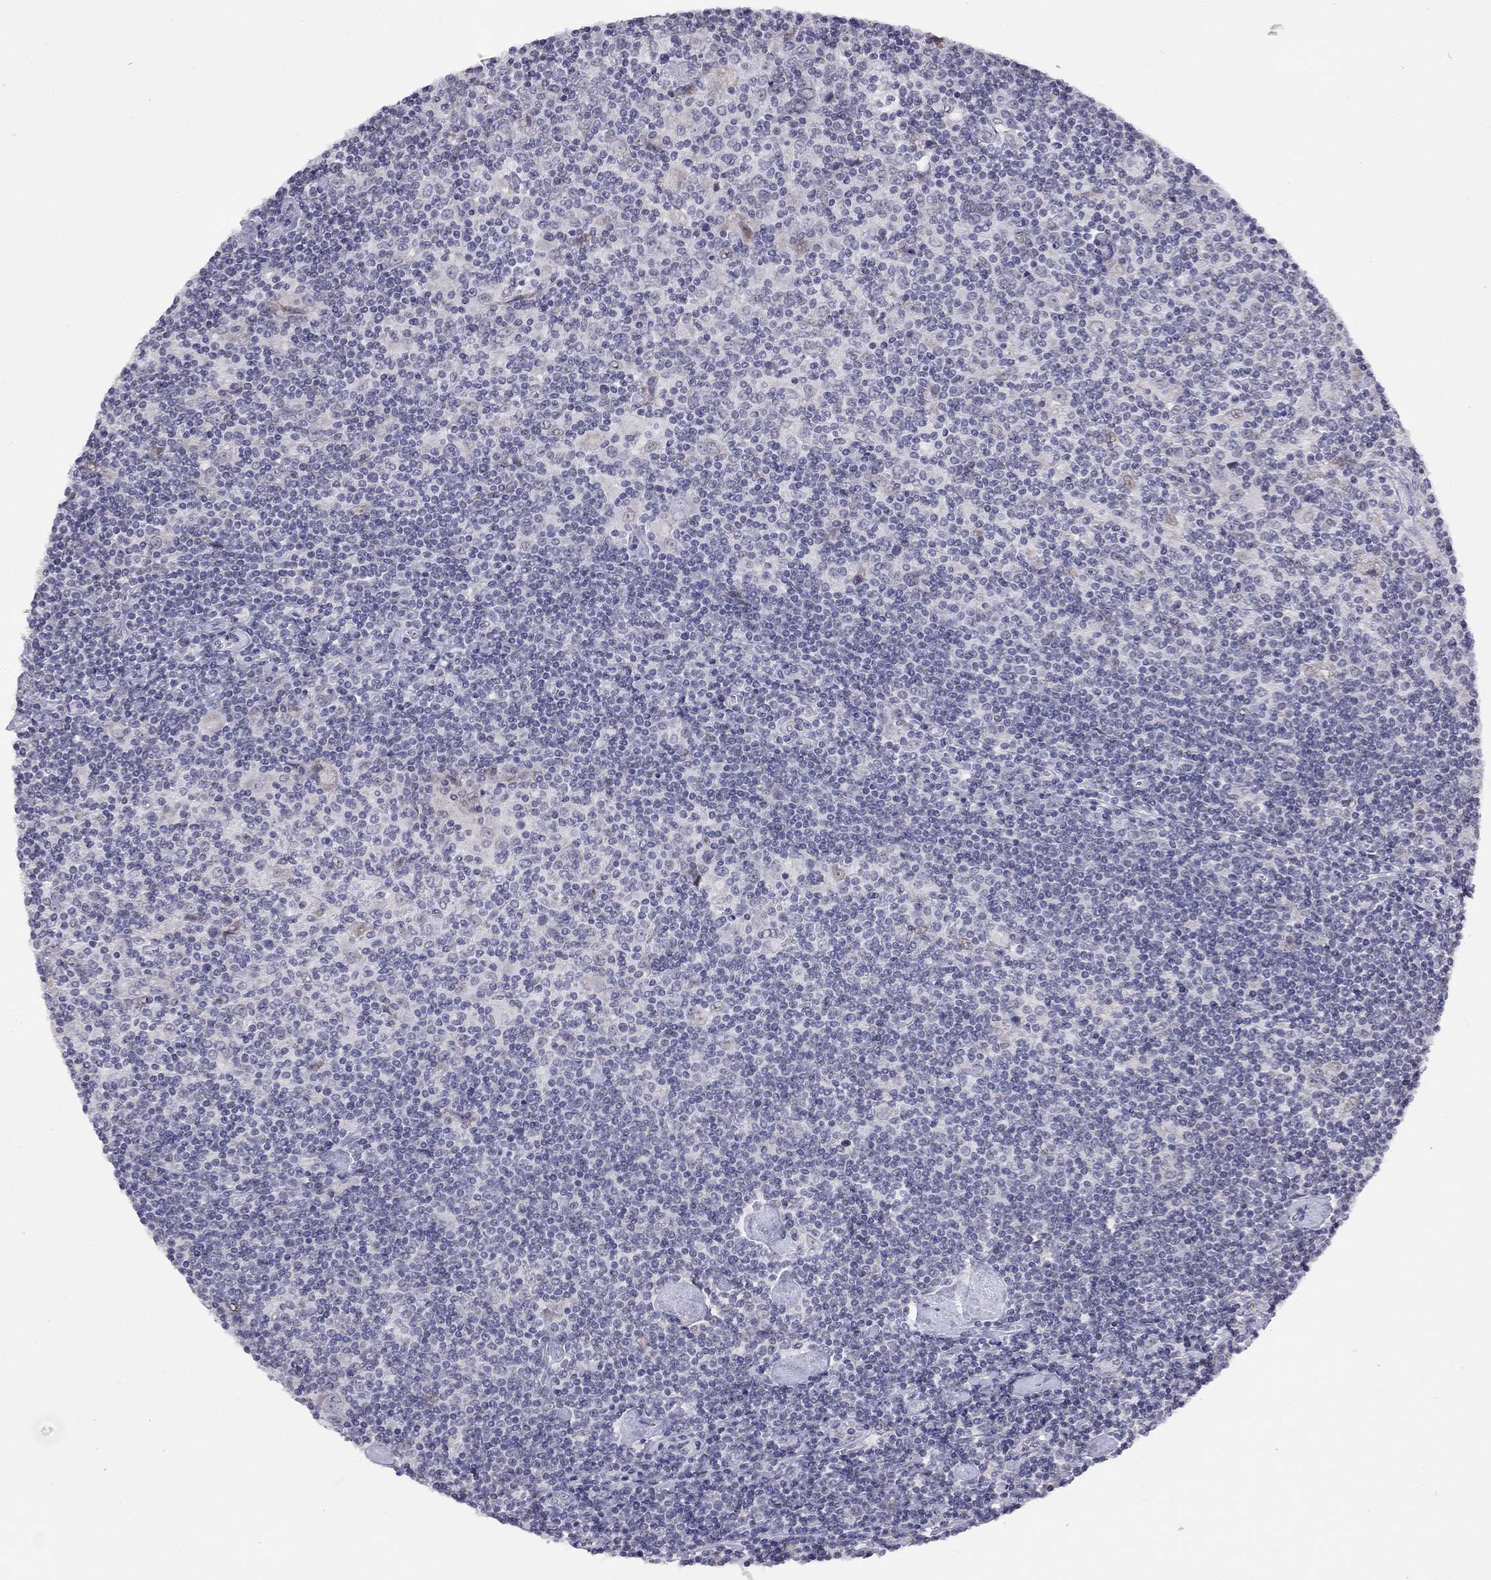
{"staining": {"intensity": "negative", "quantity": "none", "location": "none"}, "tissue": "lymphoma", "cell_type": "Tumor cells", "image_type": "cancer", "snomed": [{"axis": "morphology", "description": "Hodgkin's disease, NOS"}, {"axis": "topography", "description": "Lymph node"}], "caption": "IHC histopathology image of lymphoma stained for a protein (brown), which demonstrates no expression in tumor cells.", "gene": "HES5", "patient": {"sex": "male", "age": 40}}